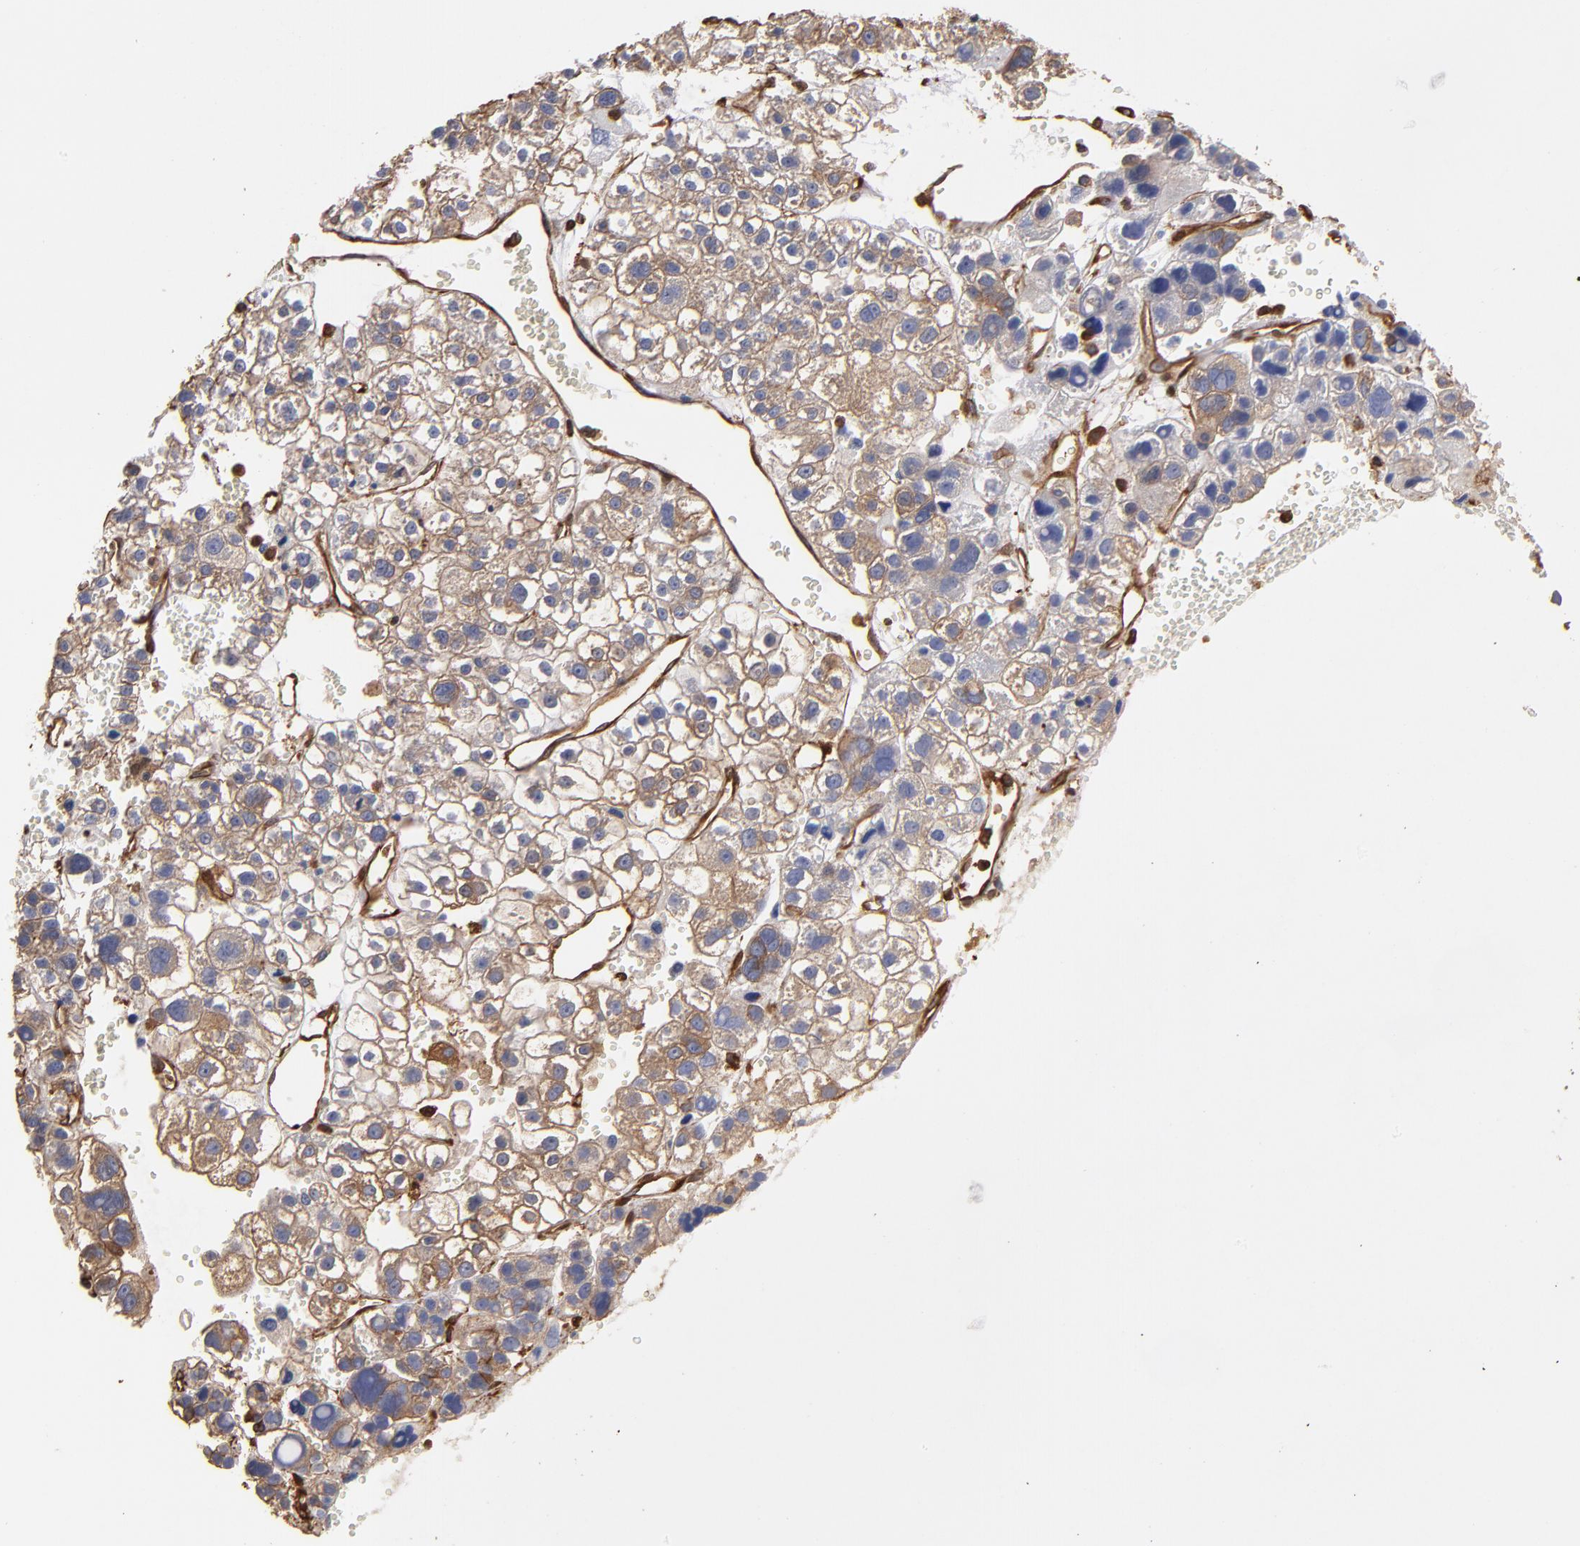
{"staining": {"intensity": "weak", "quantity": ">75%", "location": "cytoplasmic/membranous"}, "tissue": "liver cancer", "cell_type": "Tumor cells", "image_type": "cancer", "snomed": [{"axis": "morphology", "description": "Carcinoma, Hepatocellular, NOS"}, {"axis": "topography", "description": "Liver"}], "caption": "An immunohistochemistry (IHC) image of tumor tissue is shown. Protein staining in brown labels weak cytoplasmic/membranous positivity in hepatocellular carcinoma (liver) within tumor cells. Nuclei are stained in blue.", "gene": "ACTN4", "patient": {"sex": "female", "age": 85}}